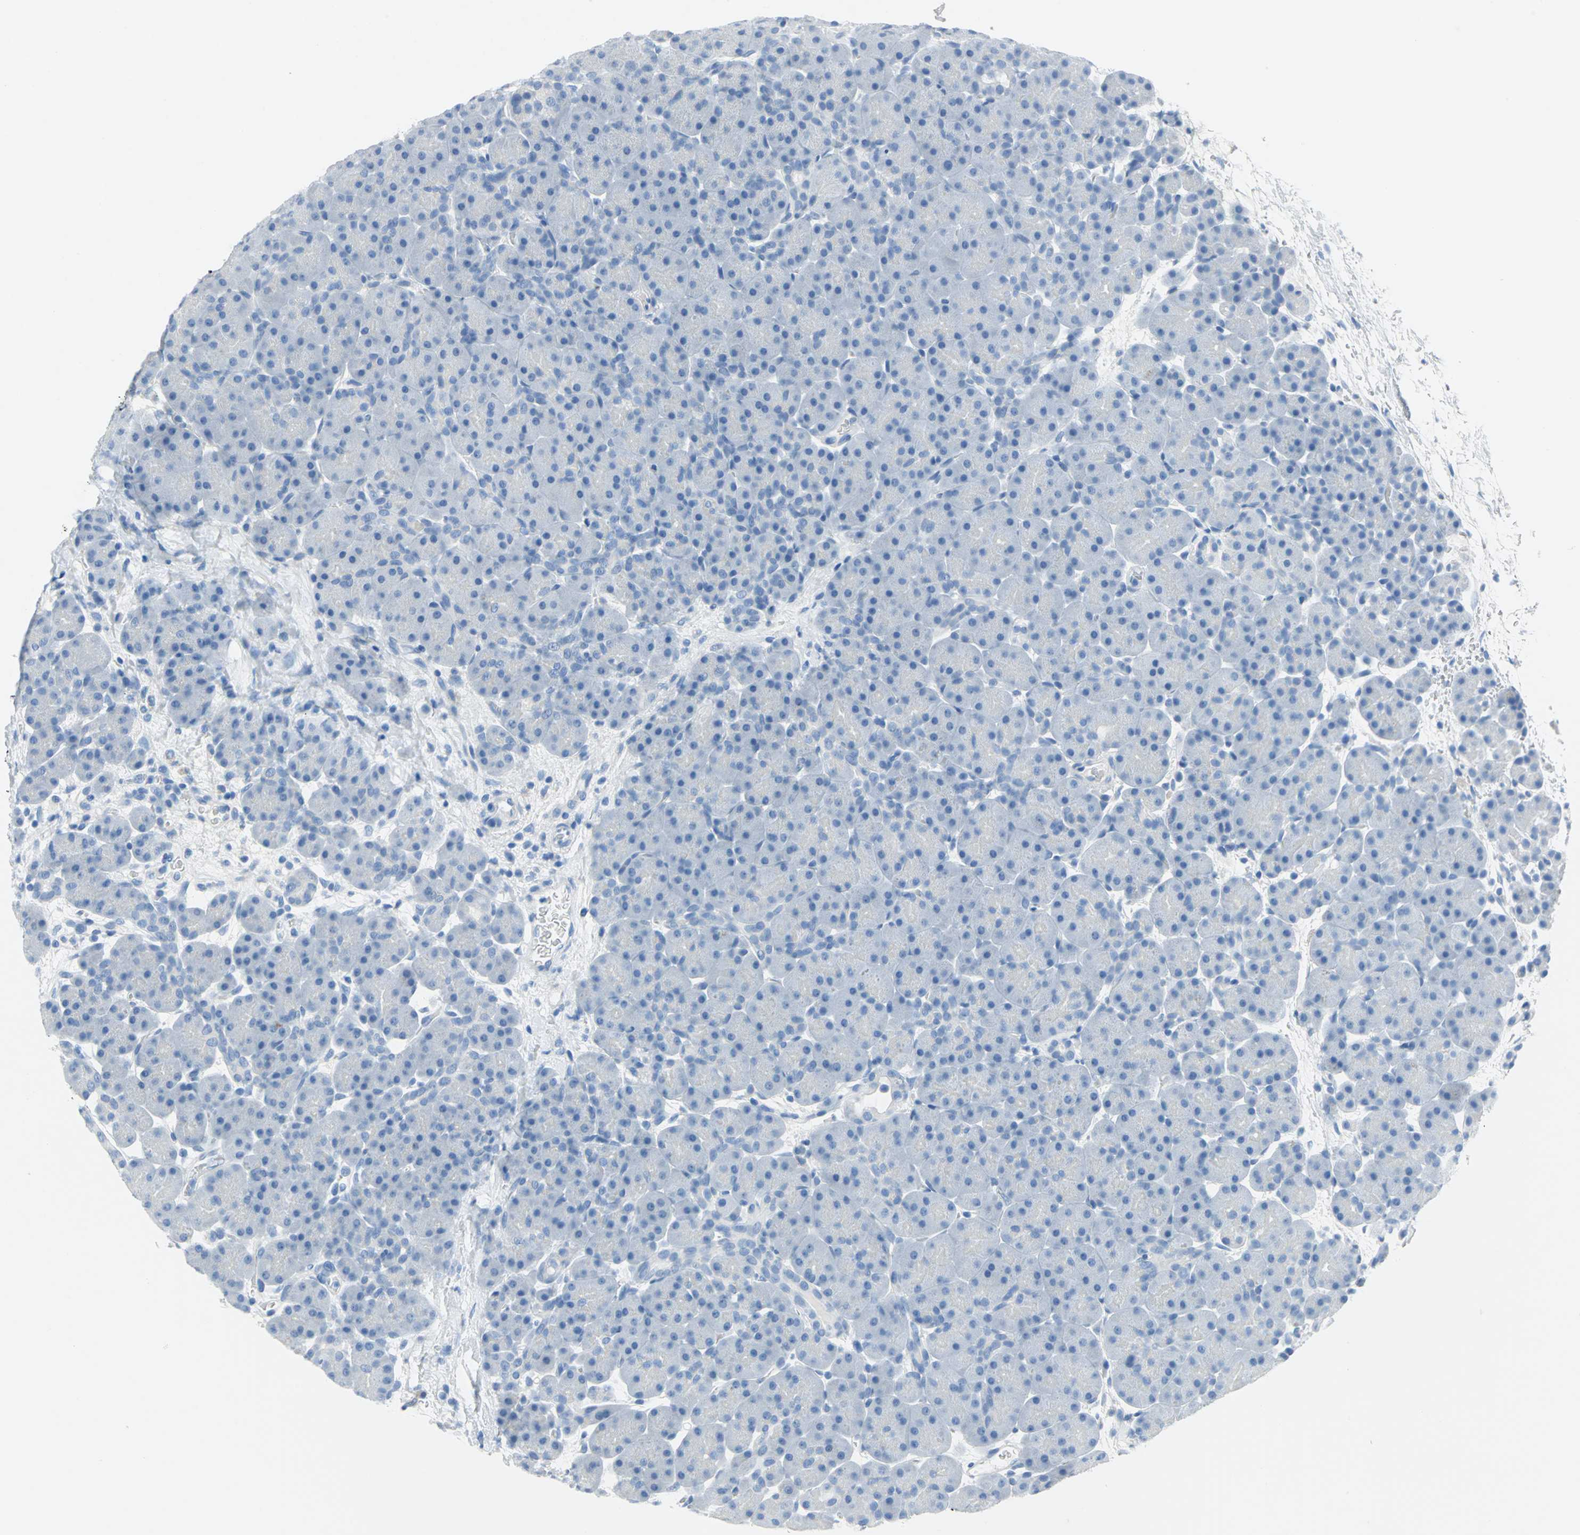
{"staining": {"intensity": "negative", "quantity": "none", "location": "none"}, "tissue": "pancreas", "cell_type": "Exocrine glandular cells", "image_type": "normal", "snomed": [{"axis": "morphology", "description": "Normal tissue, NOS"}, {"axis": "topography", "description": "Pancreas"}], "caption": "Immunohistochemistry of normal human pancreas reveals no expression in exocrine glandular cells. (DAB immunohistochemistry (IHC), high magnification).", "gene": "SFN", "patient": {"sex": "male", "age": 66}}